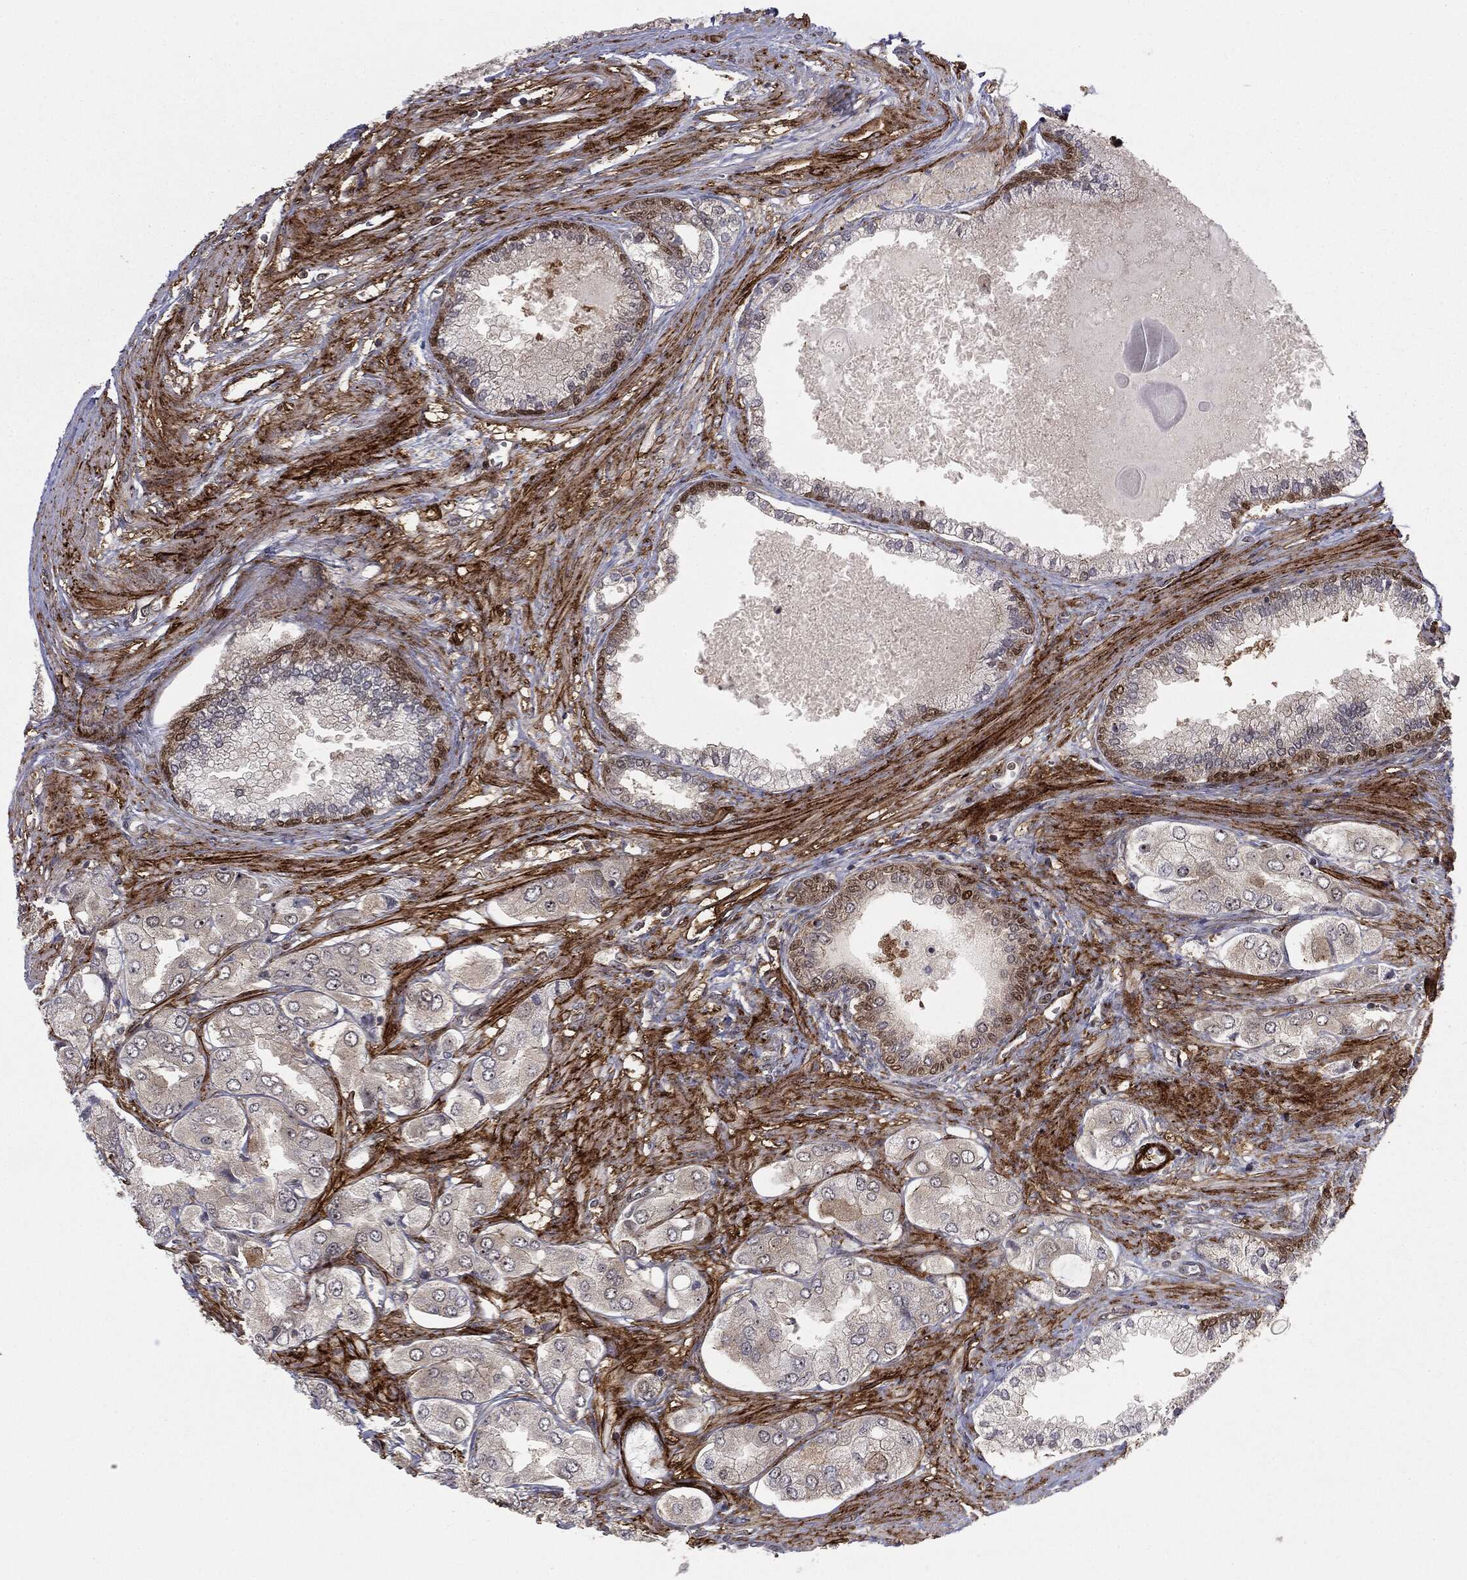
{"staining": {"intensity": "negative", "quantity": "none", "location": "none"}, "tissue": "prostate cancer", "cell_type": "Tumor cells", "image_type": "cancer", "snomed": [{"axis": "morphology", "description": "Adenocarcinoma, Low grade"}, {"axis": "topography", "description": "Prostate"}], "caption": "IHC histopathology image of human prostate cancer (low-grade adenocarcinoma) stained for a protein (brown), which demonstrates no positivity in tumor cells. (DAB IHC visualized using brightfield microscopy, high magnification).", "gene": "PTEN", "patient": {"sex": "male", "age": 69}}